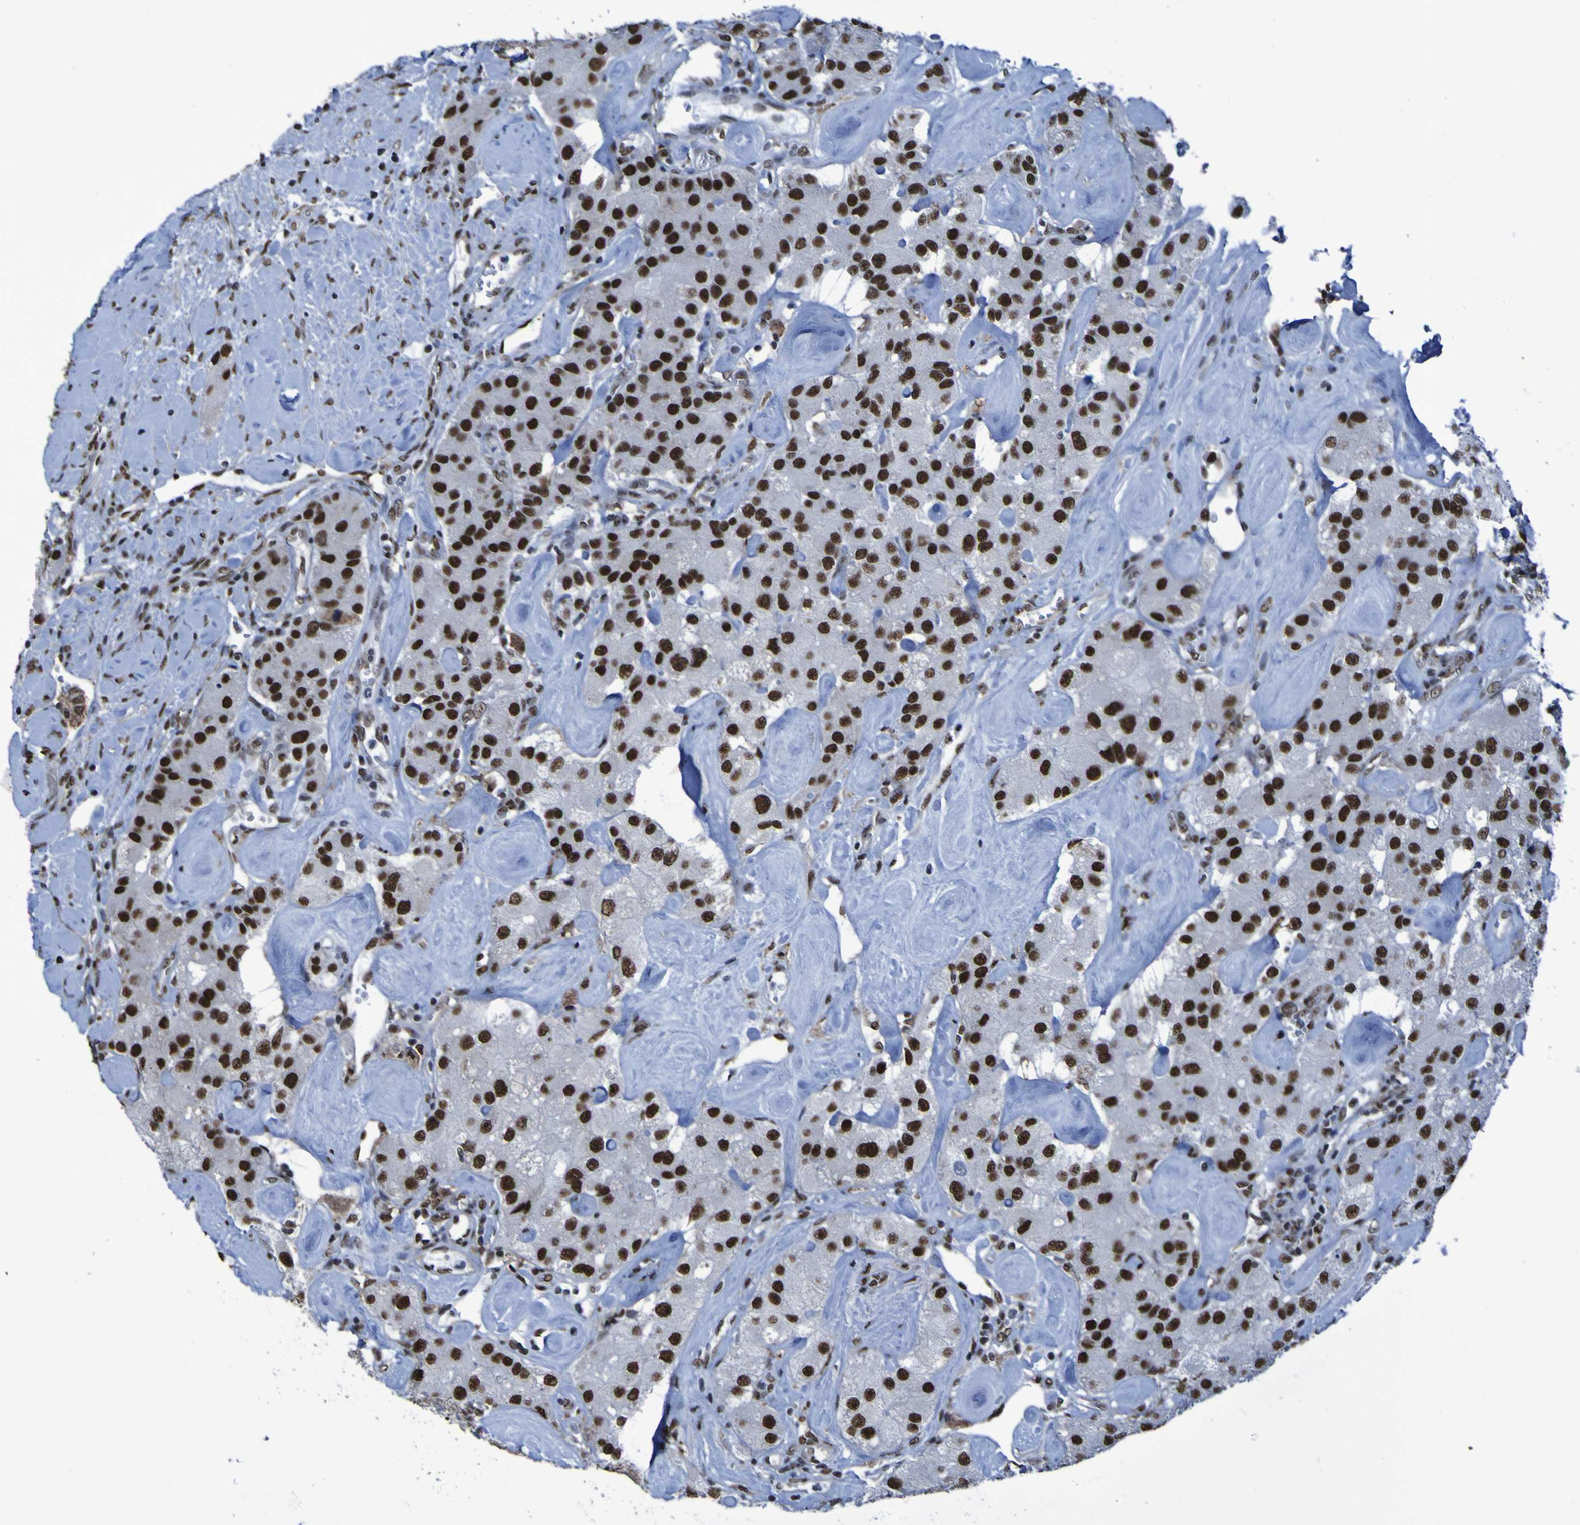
{"staining": {"intensity": "strong", "quantity": ">75%", "location": "nuclear"}, "tissue": "carcinoid", "cell_type": "Tumor cells", "image_type": "cancer", "snomed": [{"axis": "morphology", "description": "Carcinoid, malignant, NOS"}, {"axis": "topography", "description": "Pancreas"}], "caption": "The histopathology image displays a brown stain indicating the presence of a protein in the nuclear of tumor cells in carcinoid. The staining is performed using DAB brown chromogen to label protein expression. The nuclei are counter-stained blue using hematoxylin.", "gene": "HNRNPR", "patient": {"sex": "male", "age": 41}}